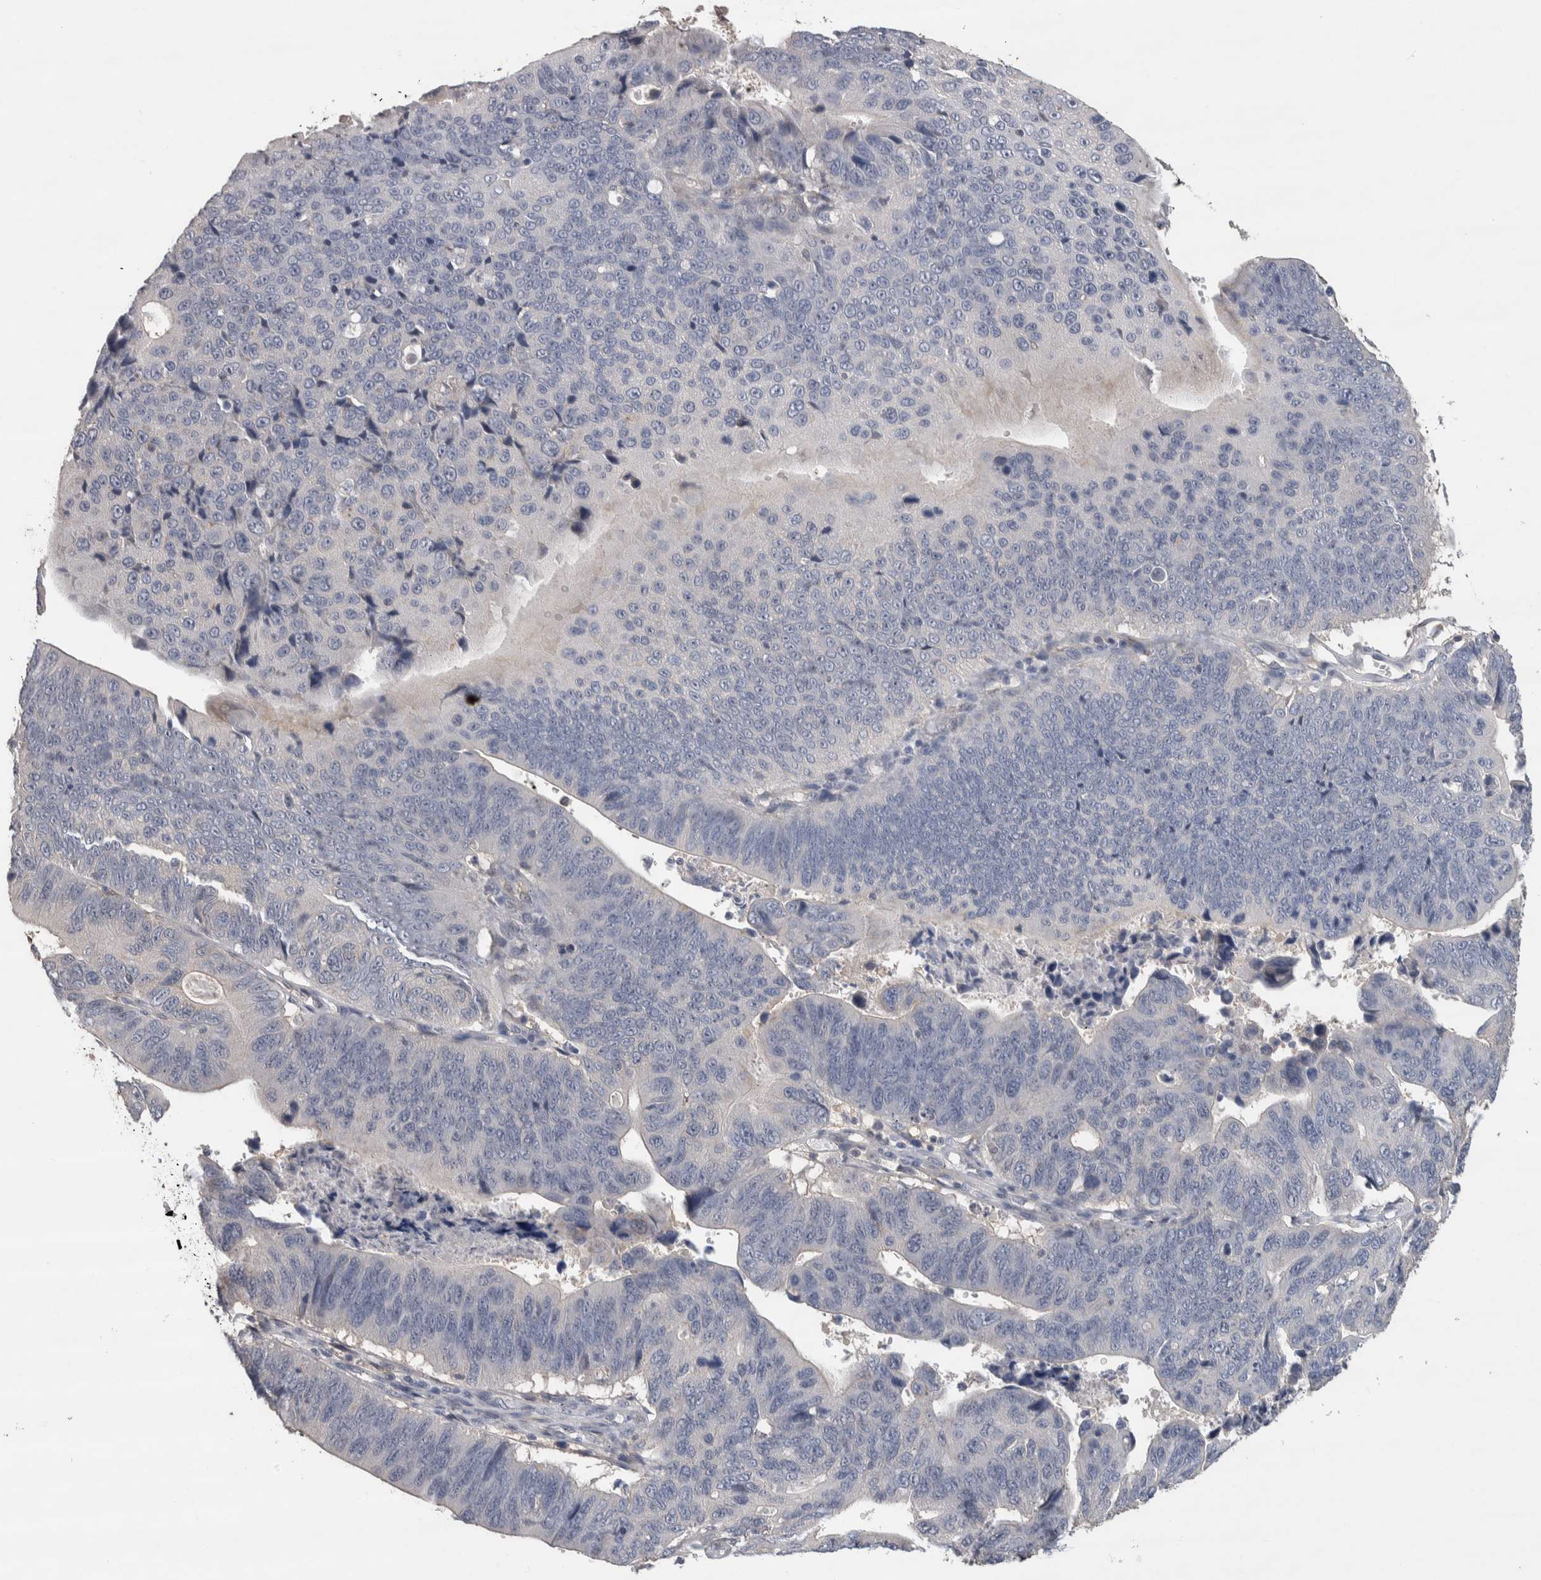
{"staining": {"intensity": "negative", "quantity": "none", "location": "none"}, "tissue": "stomach cancer", "cell_type": "Tumor cells", "image_type": "cancer", "snomed": [{"axis": "morphology", "description": "Adenocarcinoma, NOS"}, {"axis": "topography", "description": "Stomach"}], "caption": "Protein analysis of stomach cancer (adenocarcinoma) reveals no significant staining in tumor cells.", "gene": "GCNA", "patient": {"sex": "male", "age": 59}}